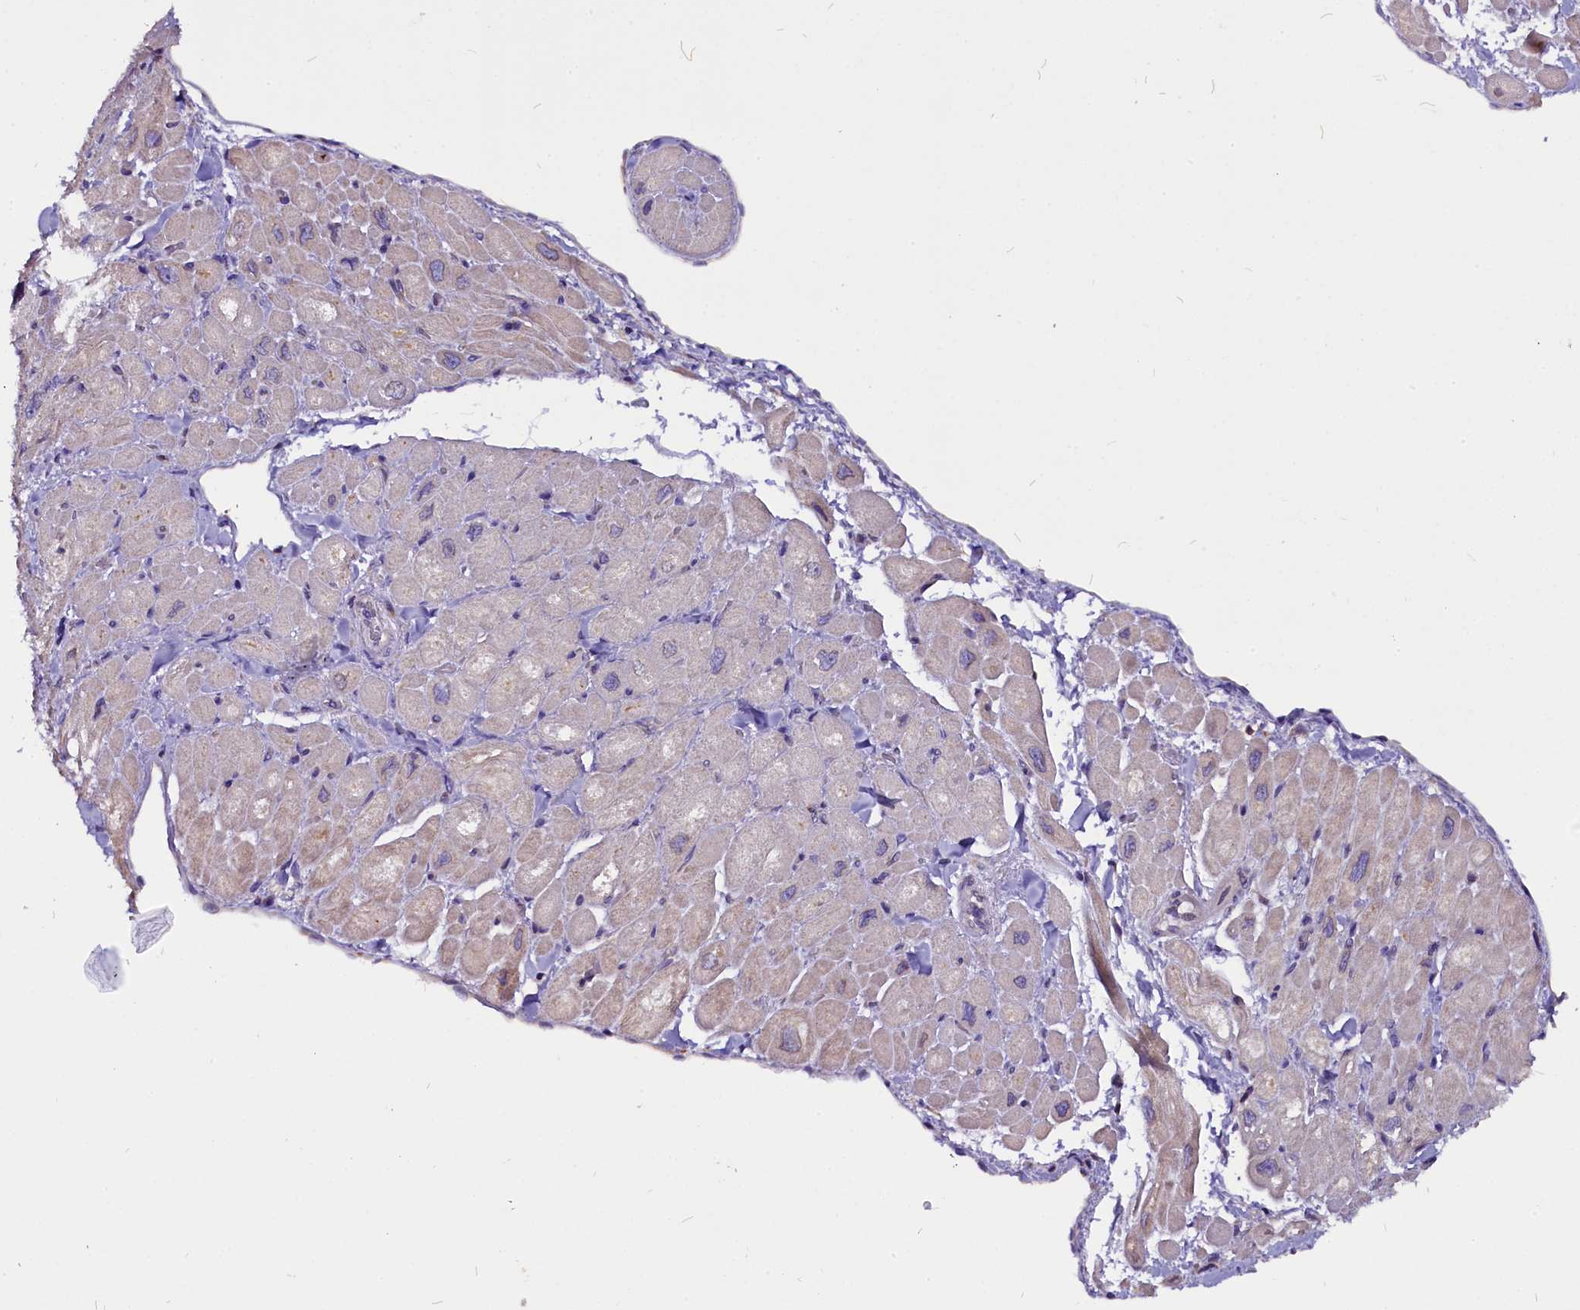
{"staining": {"intensity": "negative", "quantity": "none", "location": "none"}, "tissue": "heart muscle", "cell_type": "Cardiomyocytes", "image_type": "normal", "snomed": [{"axis": "morphology", "description": "Normal tissue, NOS"}, {"axis": "topography", "description": "Heart"}], "caption": "Protein analysis of normal heart muscle demonstrates no significant expression in cardiomyocytes. (IHC, brightfield microscopy, high magnification).", "gene": "CEP170", "patient": {"sex": "male", "age": 65}}